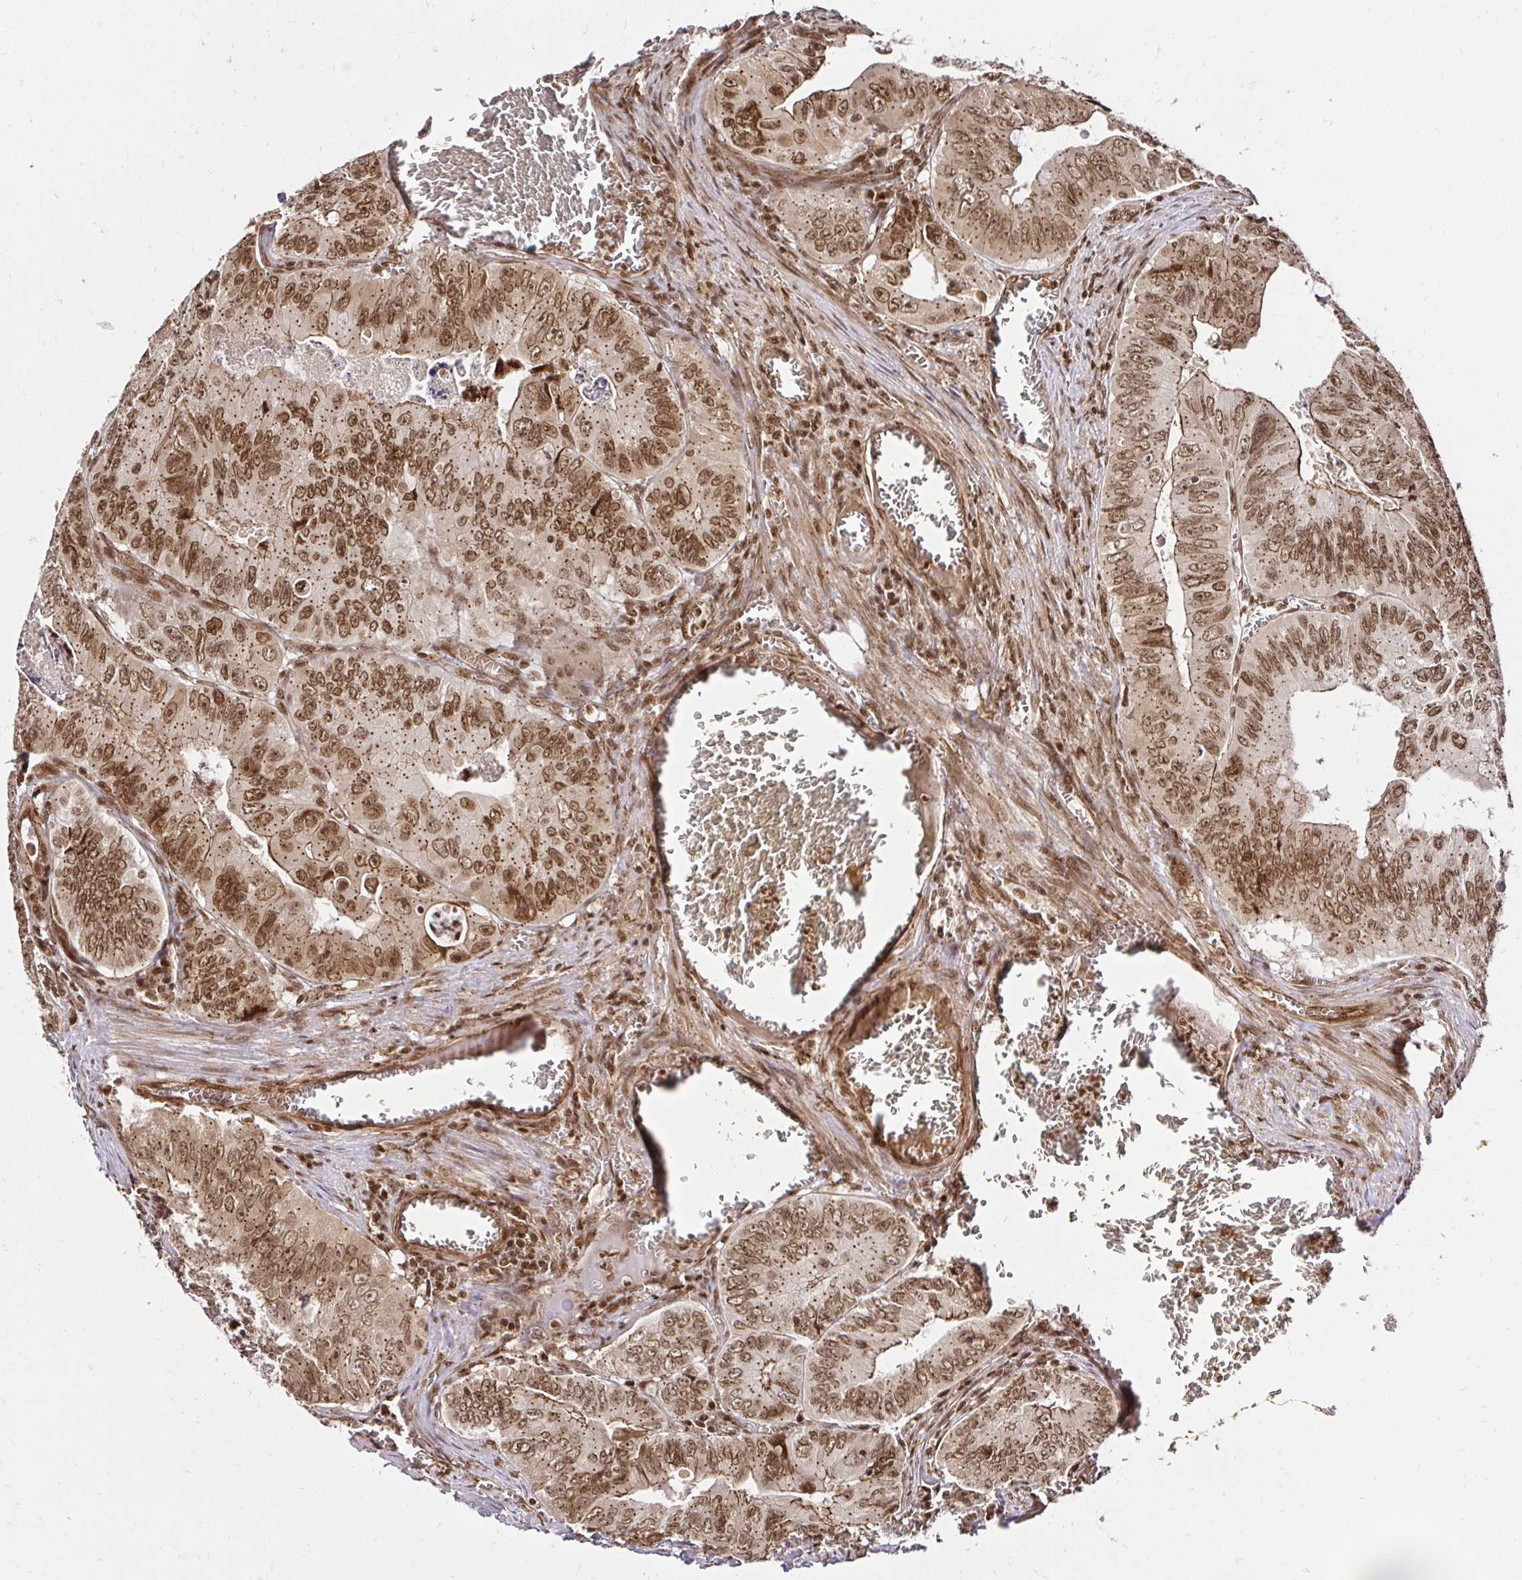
{"staining": {"intensity": "moderate", "quantity": ">75%", "location": "cytoplasmic/membranous,nuclear"}, "tissue": "colorectal cancer", "cell_type": "Tumor cells", "image_type": "cancer", "snomed": [{"axis": "morphology", "description": "Adenocarcinoma, NOS"}, {"axis": "topography", "description": "Colon"}], "caption": "About >75% of tumor cells in colorectal adenocarcinoma display moderate cytoplasmic/membranous and nuclear protein staining as visualized by brown immunohistochemical staining.", "gene": "GLYR1", "patient": {"sex": "female", "age": 84}}